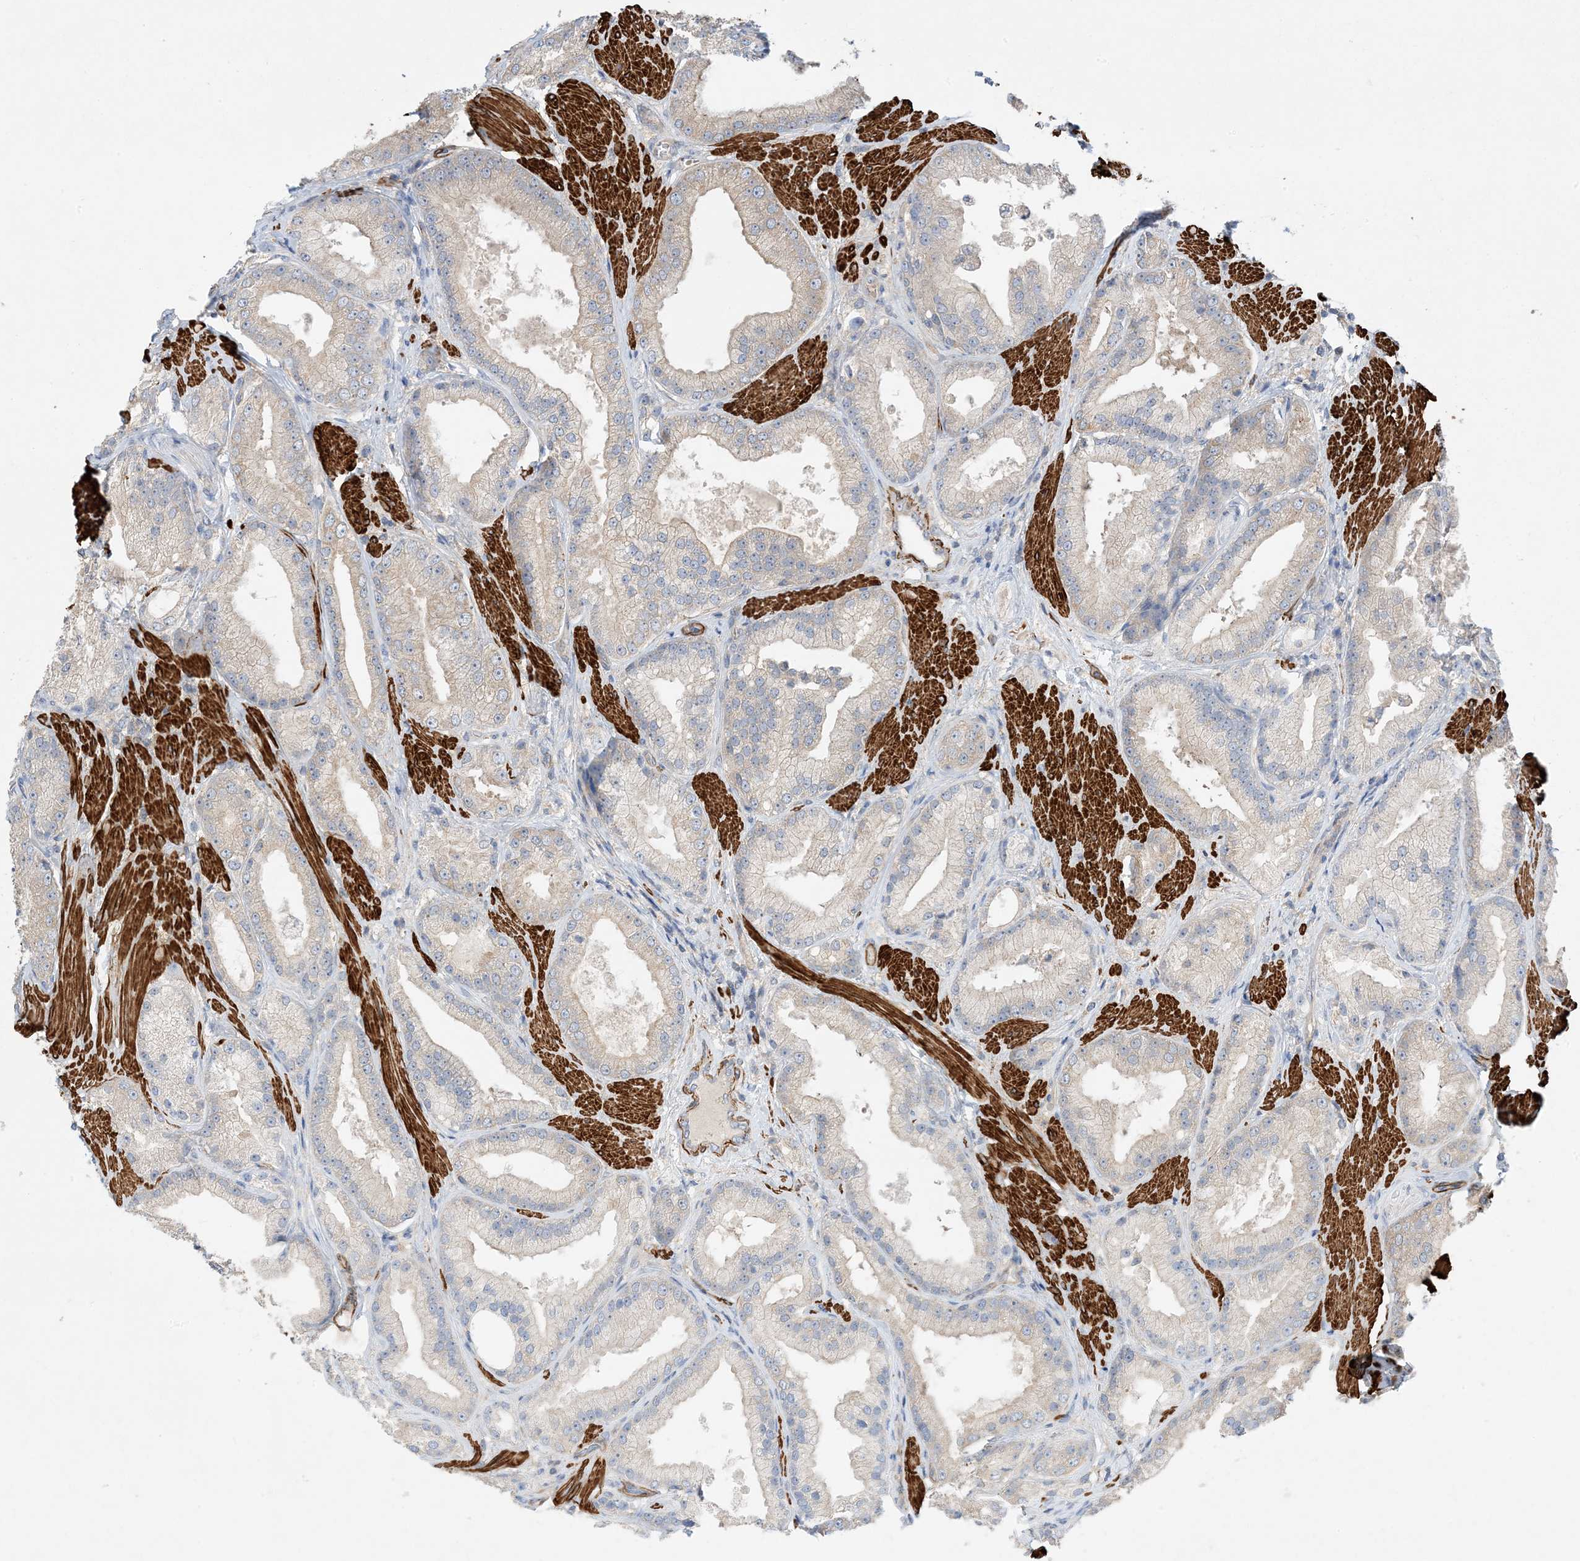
{"staining": {"intensity": "negative", "quantity": "none", "location": "none"}, "tissue": "prostate cancer", "cell_type": "Tumor cells", "image_type": "cancer", "snomed": [{"axis": "morphology", "description": "Adenocarcinoma, Low grade"}, {"axis": "topography", "description": "Prostate"}], "caption": "This is a photomicrograph of immunohistochemistry staining of adenocarcinoma (low-grade) (prostate), which shows no positivity in tumor cells. The staining was performed using DAB (3,3'-diaminobenzidine) to visualize the protein expression in brown, while the nuclei were stained in blue with hematoxylin (Magnification: 20x).", "gene": "KIFBP", "patient": {"sex": "male", "age": 67}}